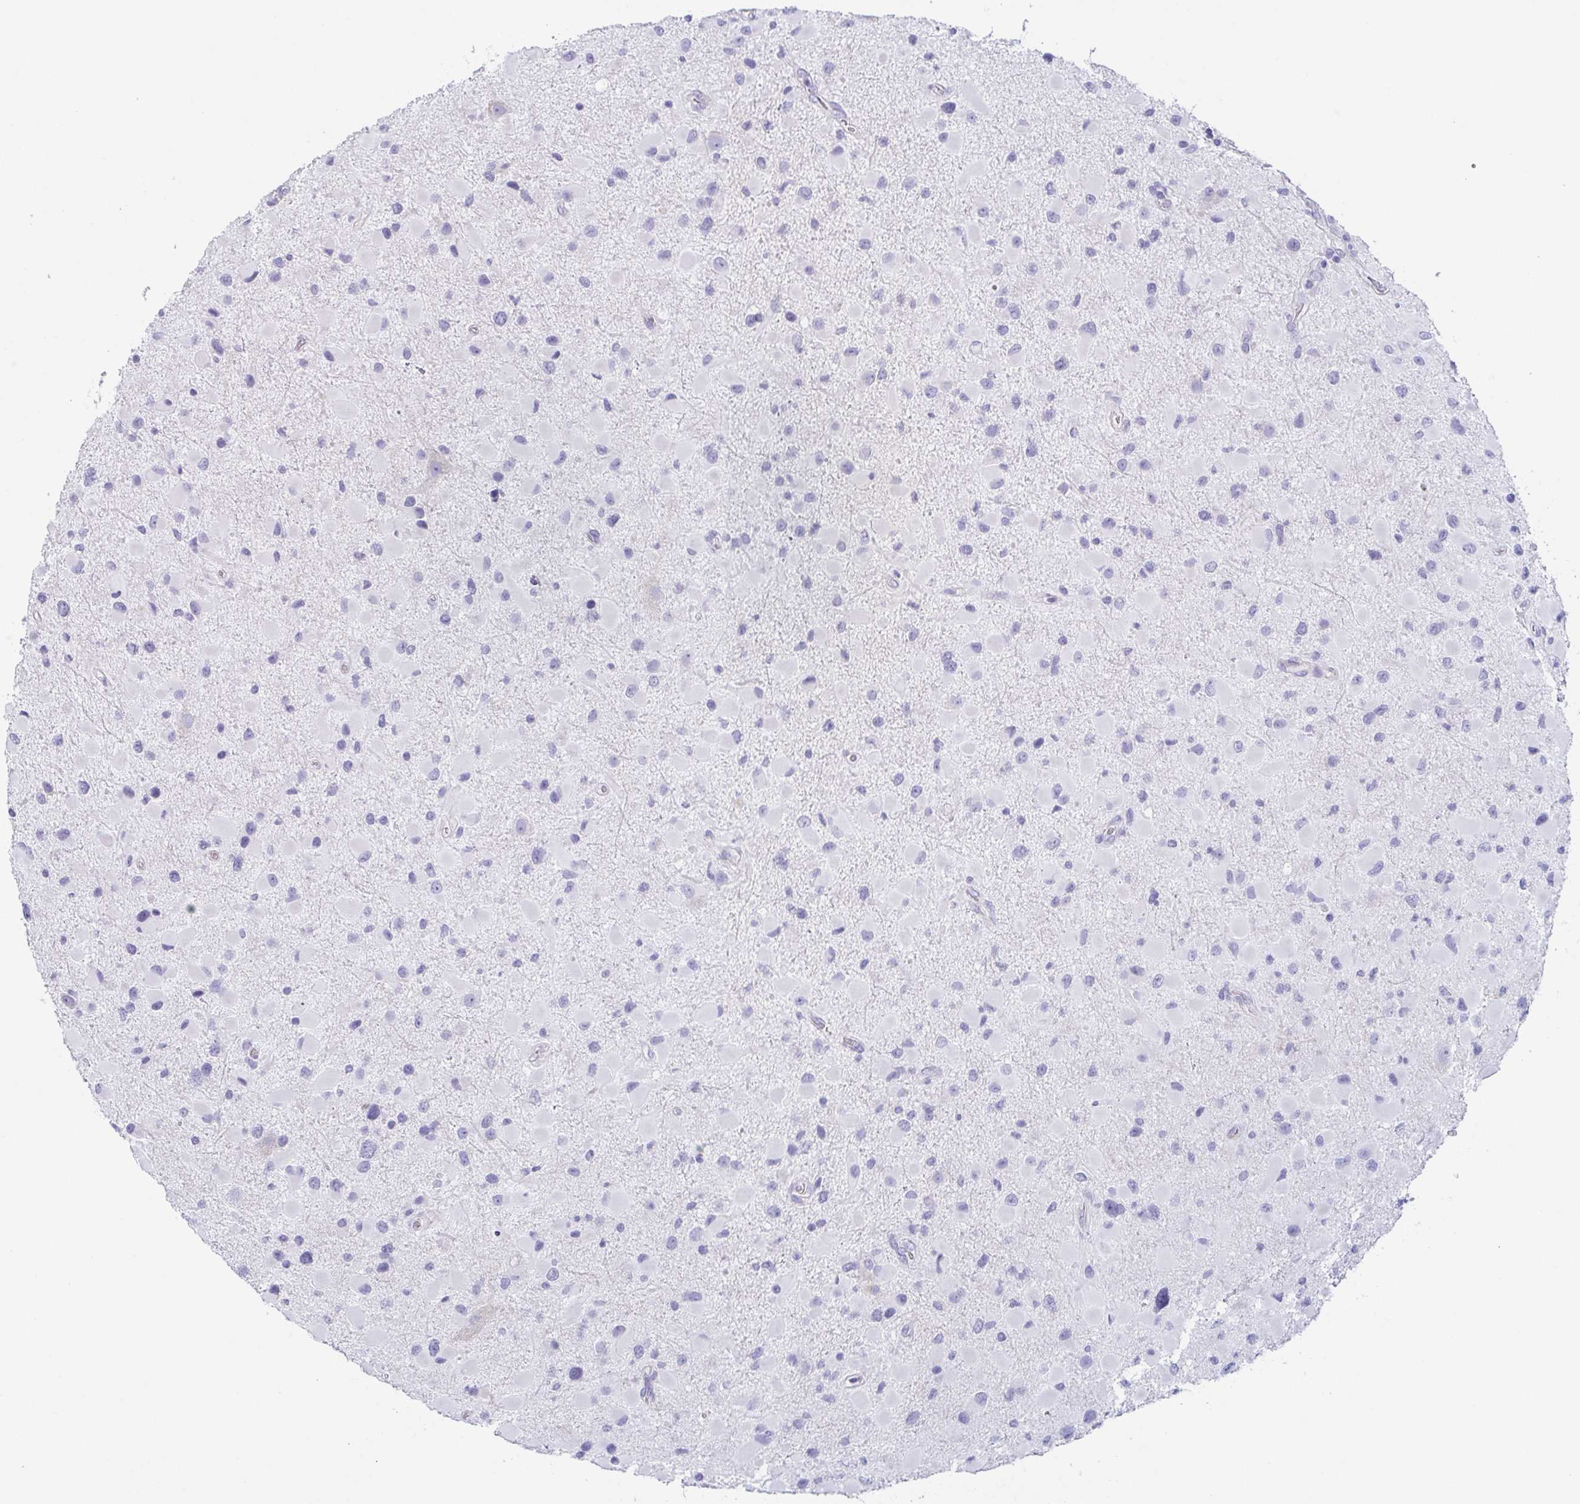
{"staining": {"intensity": "negative", "quantity": "none", "location": "none"}, "tissue": "glioma", "cell_type": "Tumor cells", "image_type": "cancer", "snomed": [{"axis": "morphology", "description": "Glioma, malignant, Low grade"}, {"axis": "topography", "description": "Brain"}], "caption": "Immunohistochemistry micrograph of neoplastic tissue: human glioma stained with DAB displays no significant protein staining in tumor cells.", "gene": "PRR27", "patient": {"sex": "female", "age": 32}}